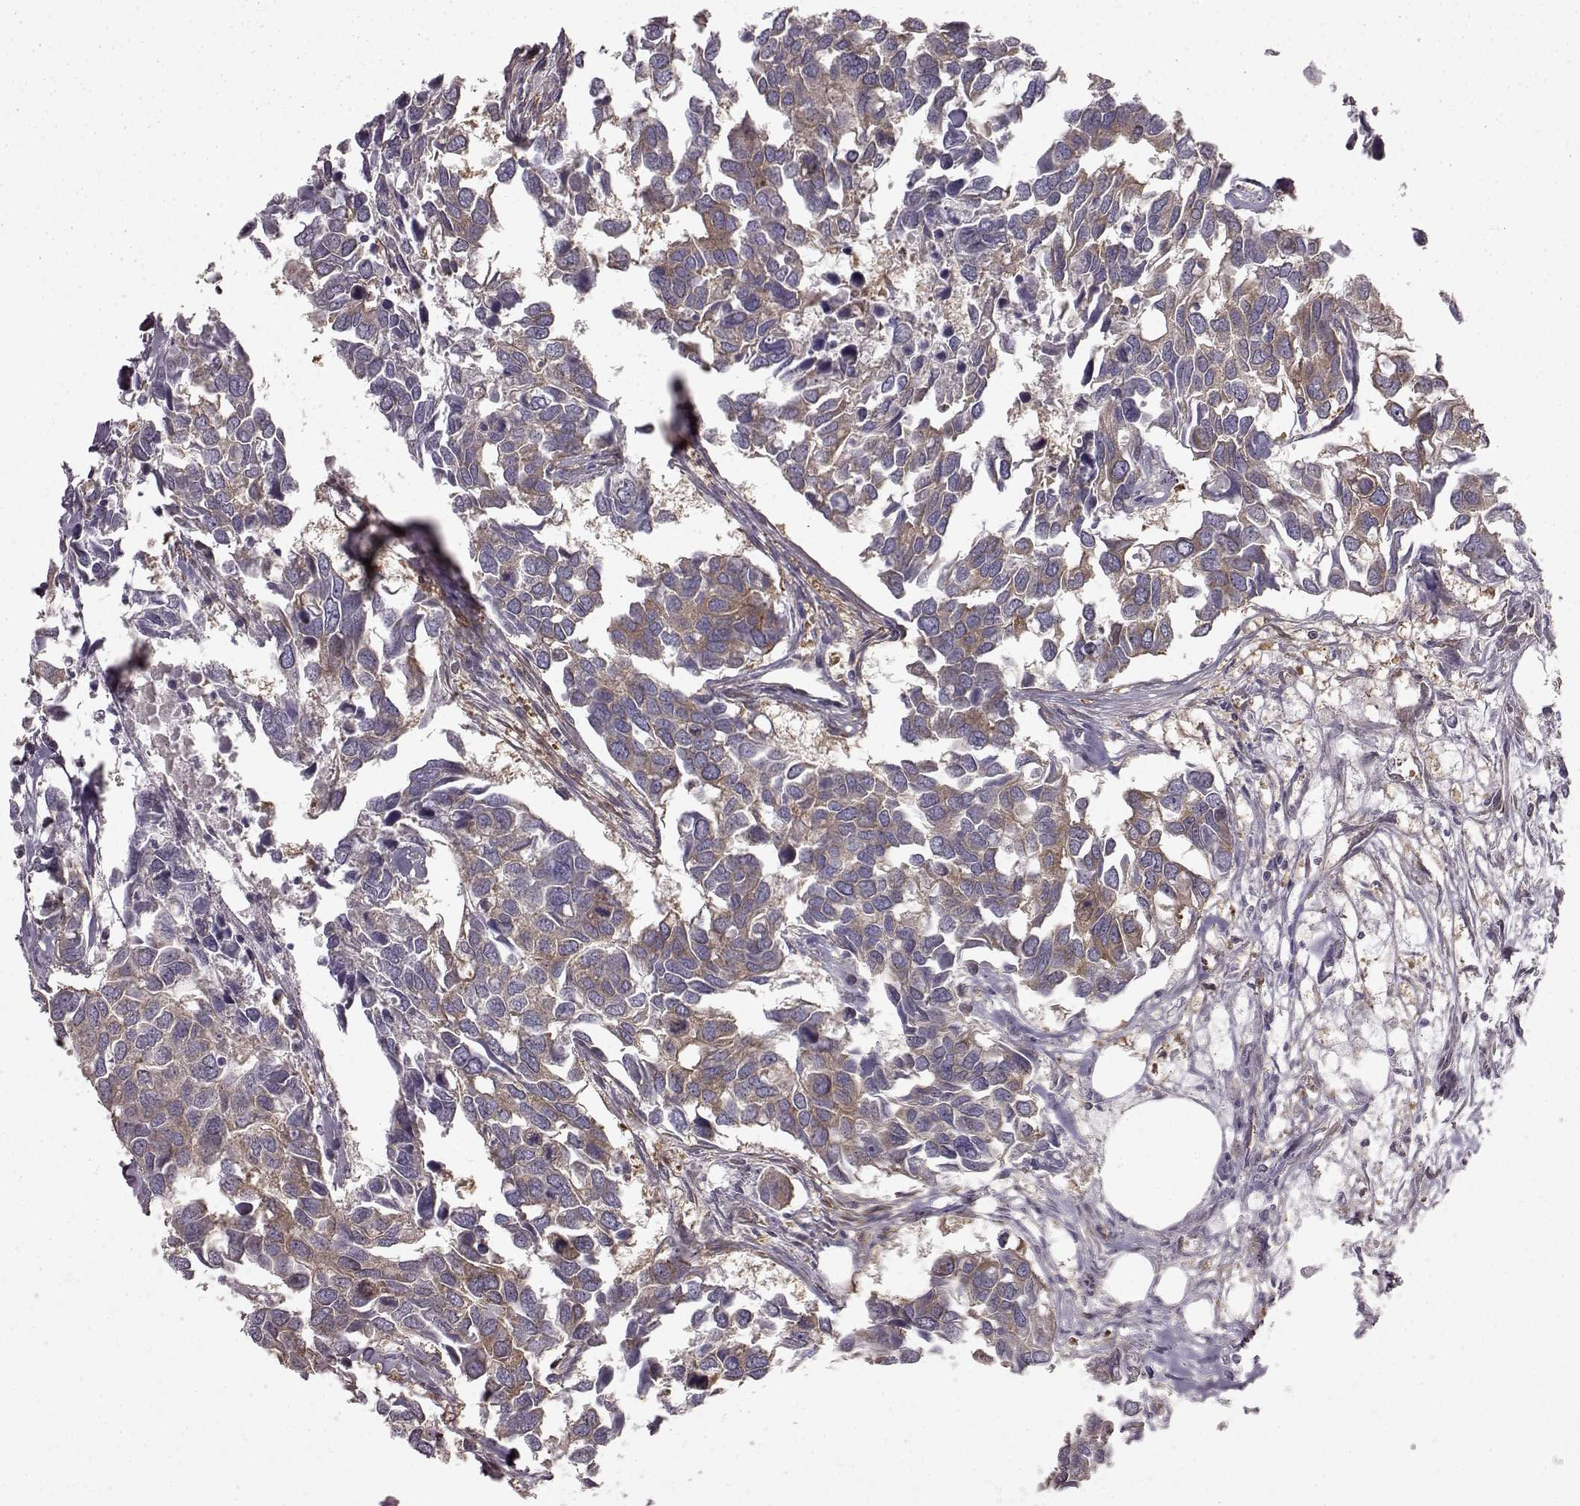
{"staining": {"intensity": "weak", "quantity": ">75%", "location": "cytoplasmic/membranous"}, "tissue": "breast cancer", "cell_type": "Tumor cells", "image_type": "cancer", "snomed": [{"axis": "morphology", "description": "Duct carcinoma"}, {"axis": "topography", "description": "Breast"}], "caption": "This histopathology image demonstrates IHC staining of breast intraductal carcinoma, with low weak cytoplasmic/membranous positivity in approximately >75% of tumor cells.", "gene": "RABGAP1", "patient": {"sex": "female", "age": 83}}